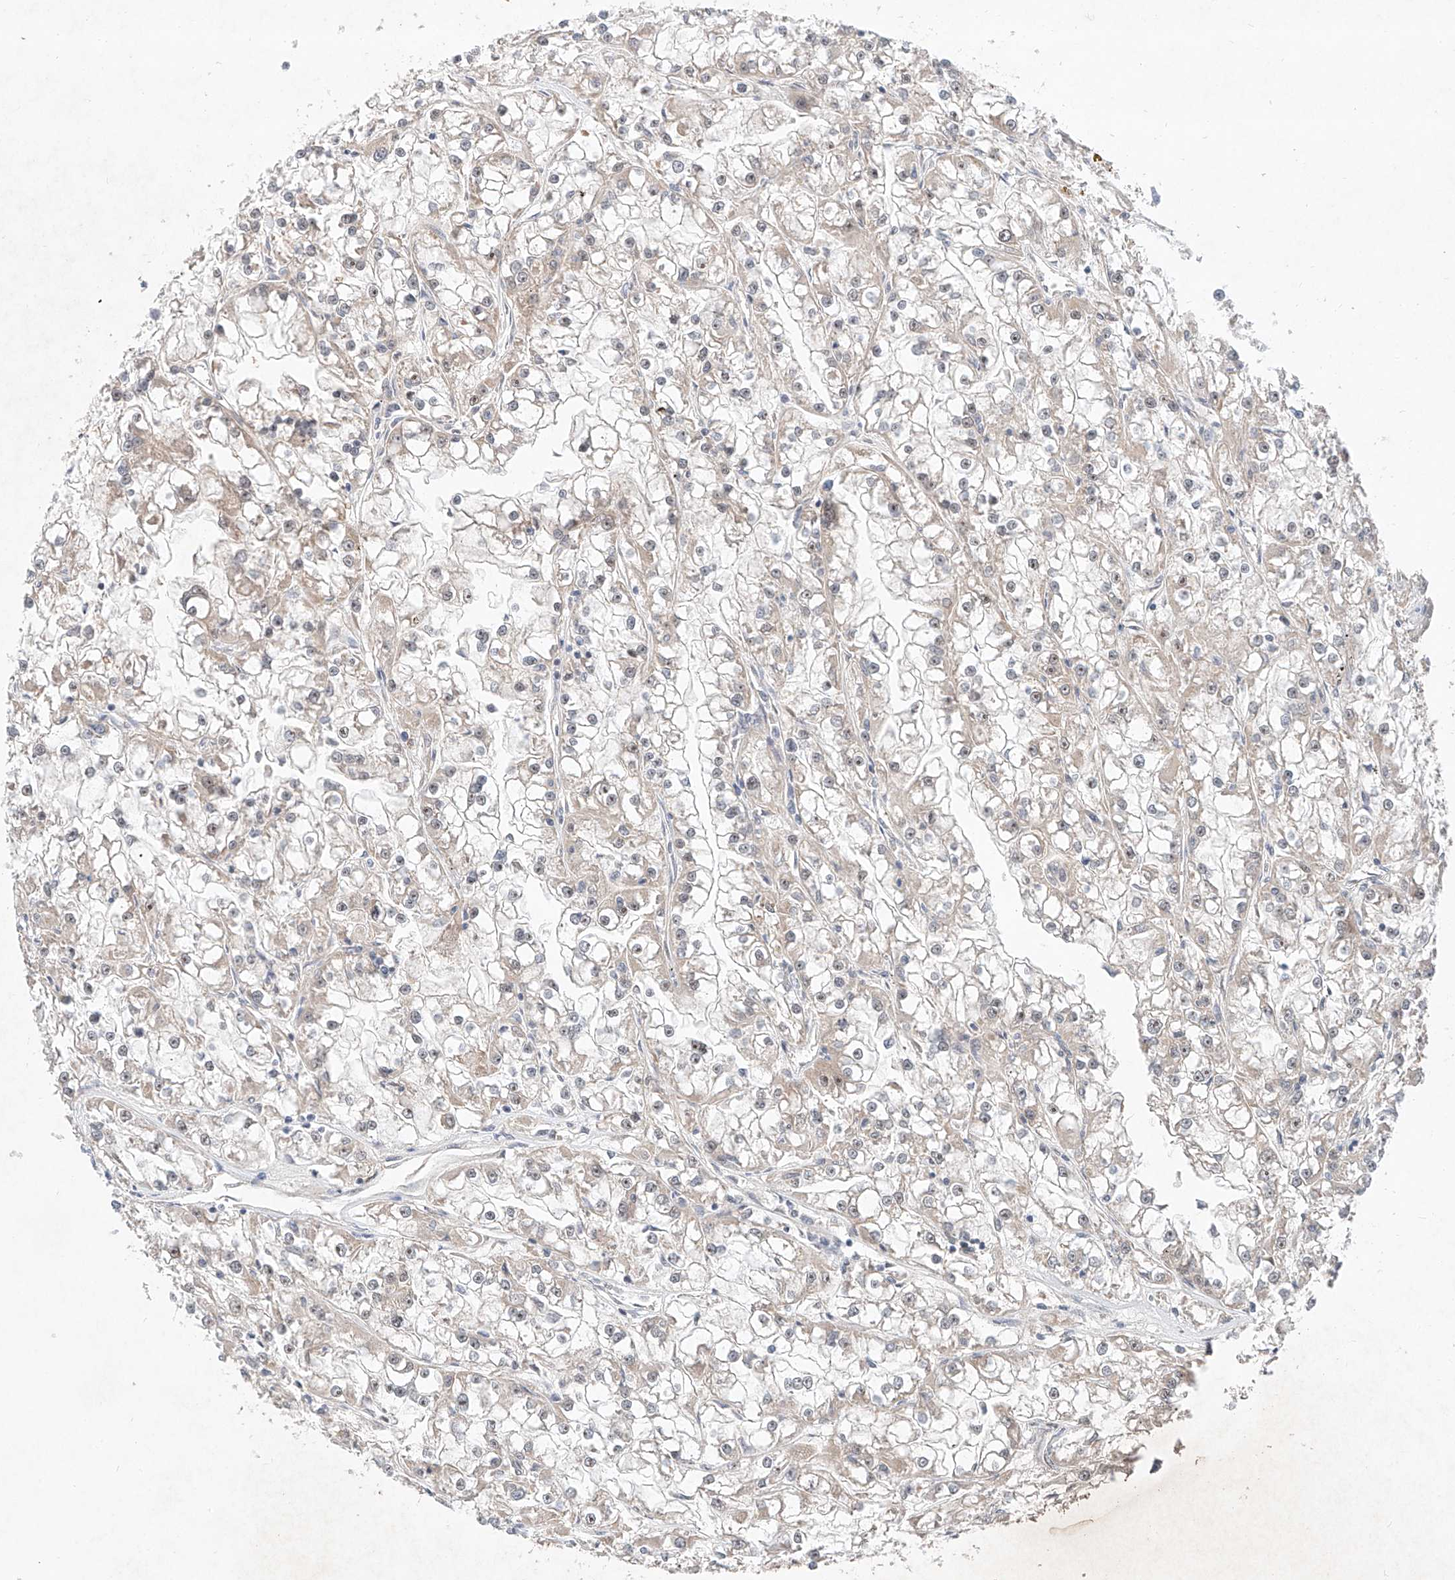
{"staining": {"intensity": "negative", "quantity": "none", "location": "none"}, "tissue": "renal cancer", "cell_type": "Tumor cells", "image_type": "cancer", "snomed": [{"axis": "morphology", "description": "Adenocarcinoma, NOS"}, {"axis": "topography", "description": "Kidney"}], "caption": "High magnification brightfield microscopy of adenocarcinoma (renal) stained with DAB (brown) and counterstained with hematoxylin (blue): tumor cells show no significant positivity.", "gene": "FASTK", "patient": {"sex": "female", "age": 52}}